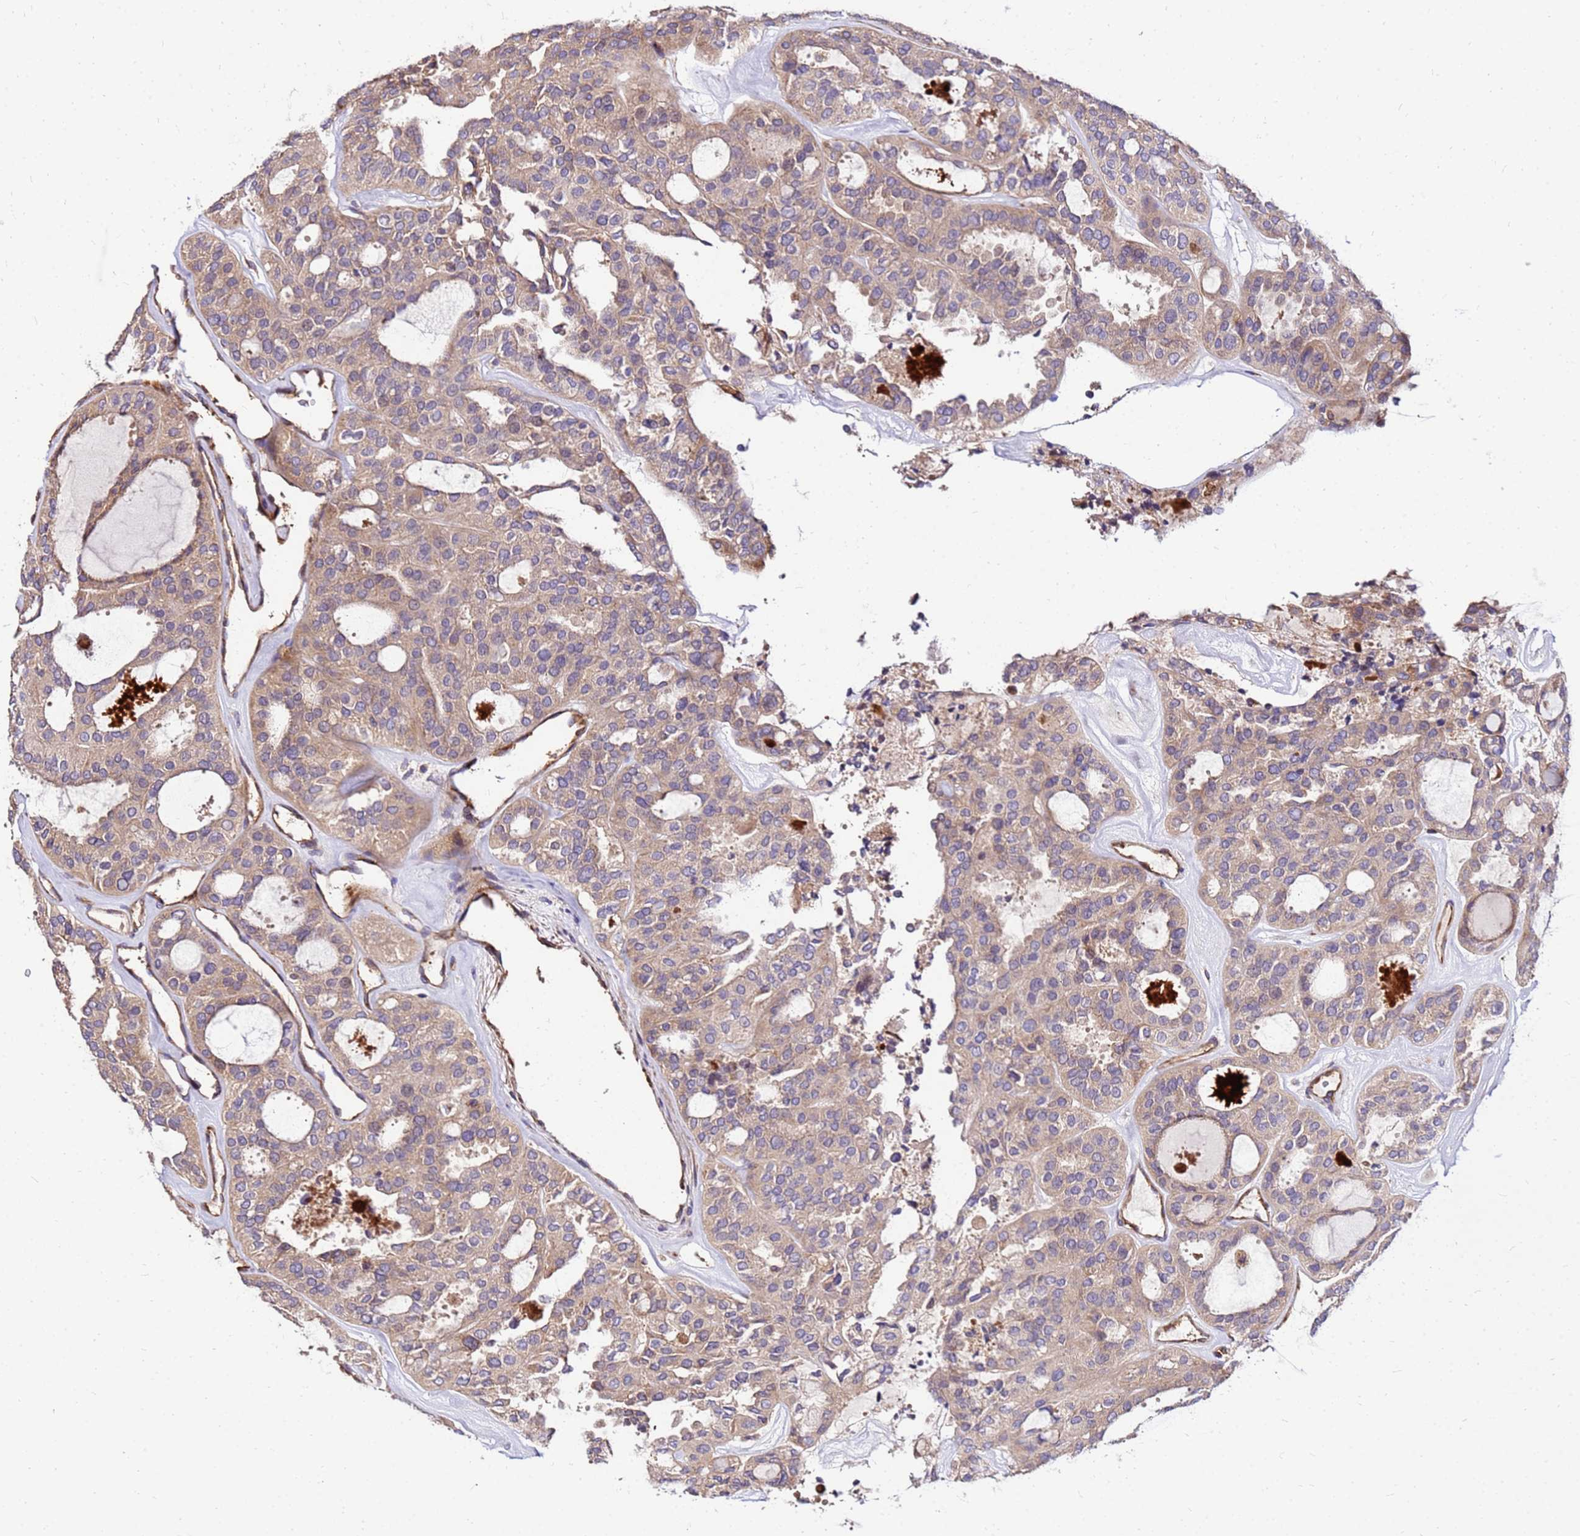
{"staining": {"intensity": "moderate", "quantity": ">75%", "location": "cytoplasmic/membranous"}, "tissue": "thyroid cancer", "cell_type": "Tumor cells", "image_type": "cancer", "snomed": [{"axis": "morphology", "description": "Follicular adenoma carcinoma, NOS"}, {"axis": "topography", "description": "Thyroid gland"}], "caption": "This image shows immunohistochemistry staining of human thyroid cancer (follicular adenoma carcinoma), with medium moderate cytoplasmic/membranous staining in about >75% of tumor cells.", "gene": "WWC2", "patient": {"sex": "male", "age": 75}}